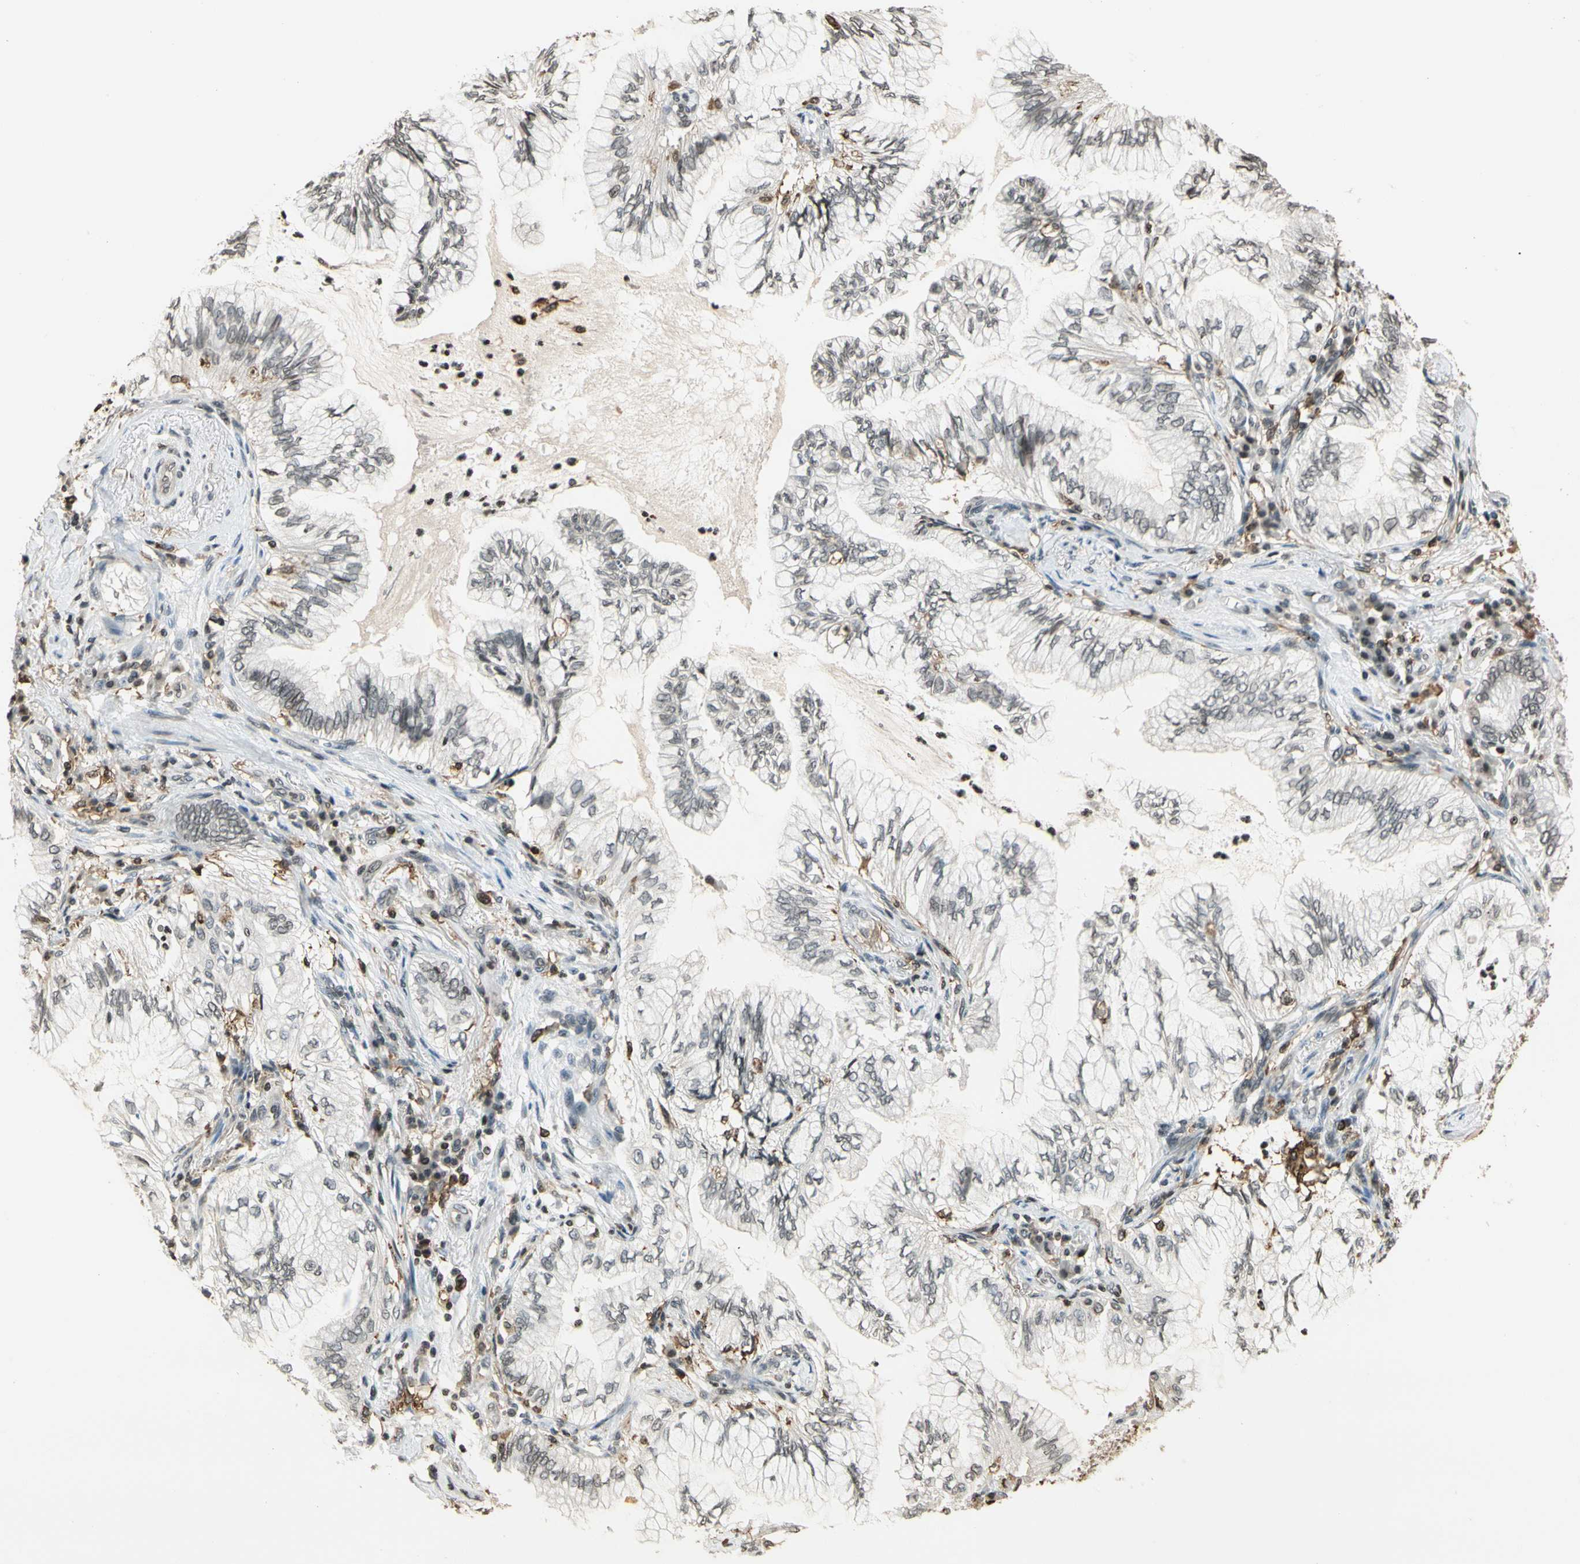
{"staining": {"intensity": "weak", "quantity": "<25%", "location": "nuclear"}, "tissue": "lung cancer", "cell_type": "Tumor cells", "image_type": "cancer", "snomed": [{"axis": "morphology", "description": "Normal tissue, NOS"}, {"axis": "morphology", "description": "Adenocarcinoma, NOS"}, {"axis": "topography", "description": "Bronchus"}, {"axis": "topography", "description": "Lung"}], "caption": "Immunohistochemistry (IHC) image of neoplastic tissue: human adenocarcinoma (lung) stained with DAB (3,3'-diaminobenzidine) displays no significant protein positivity in tumor cells.", "gene": "FER", "patient": {"sex": "female", "age": 70}}